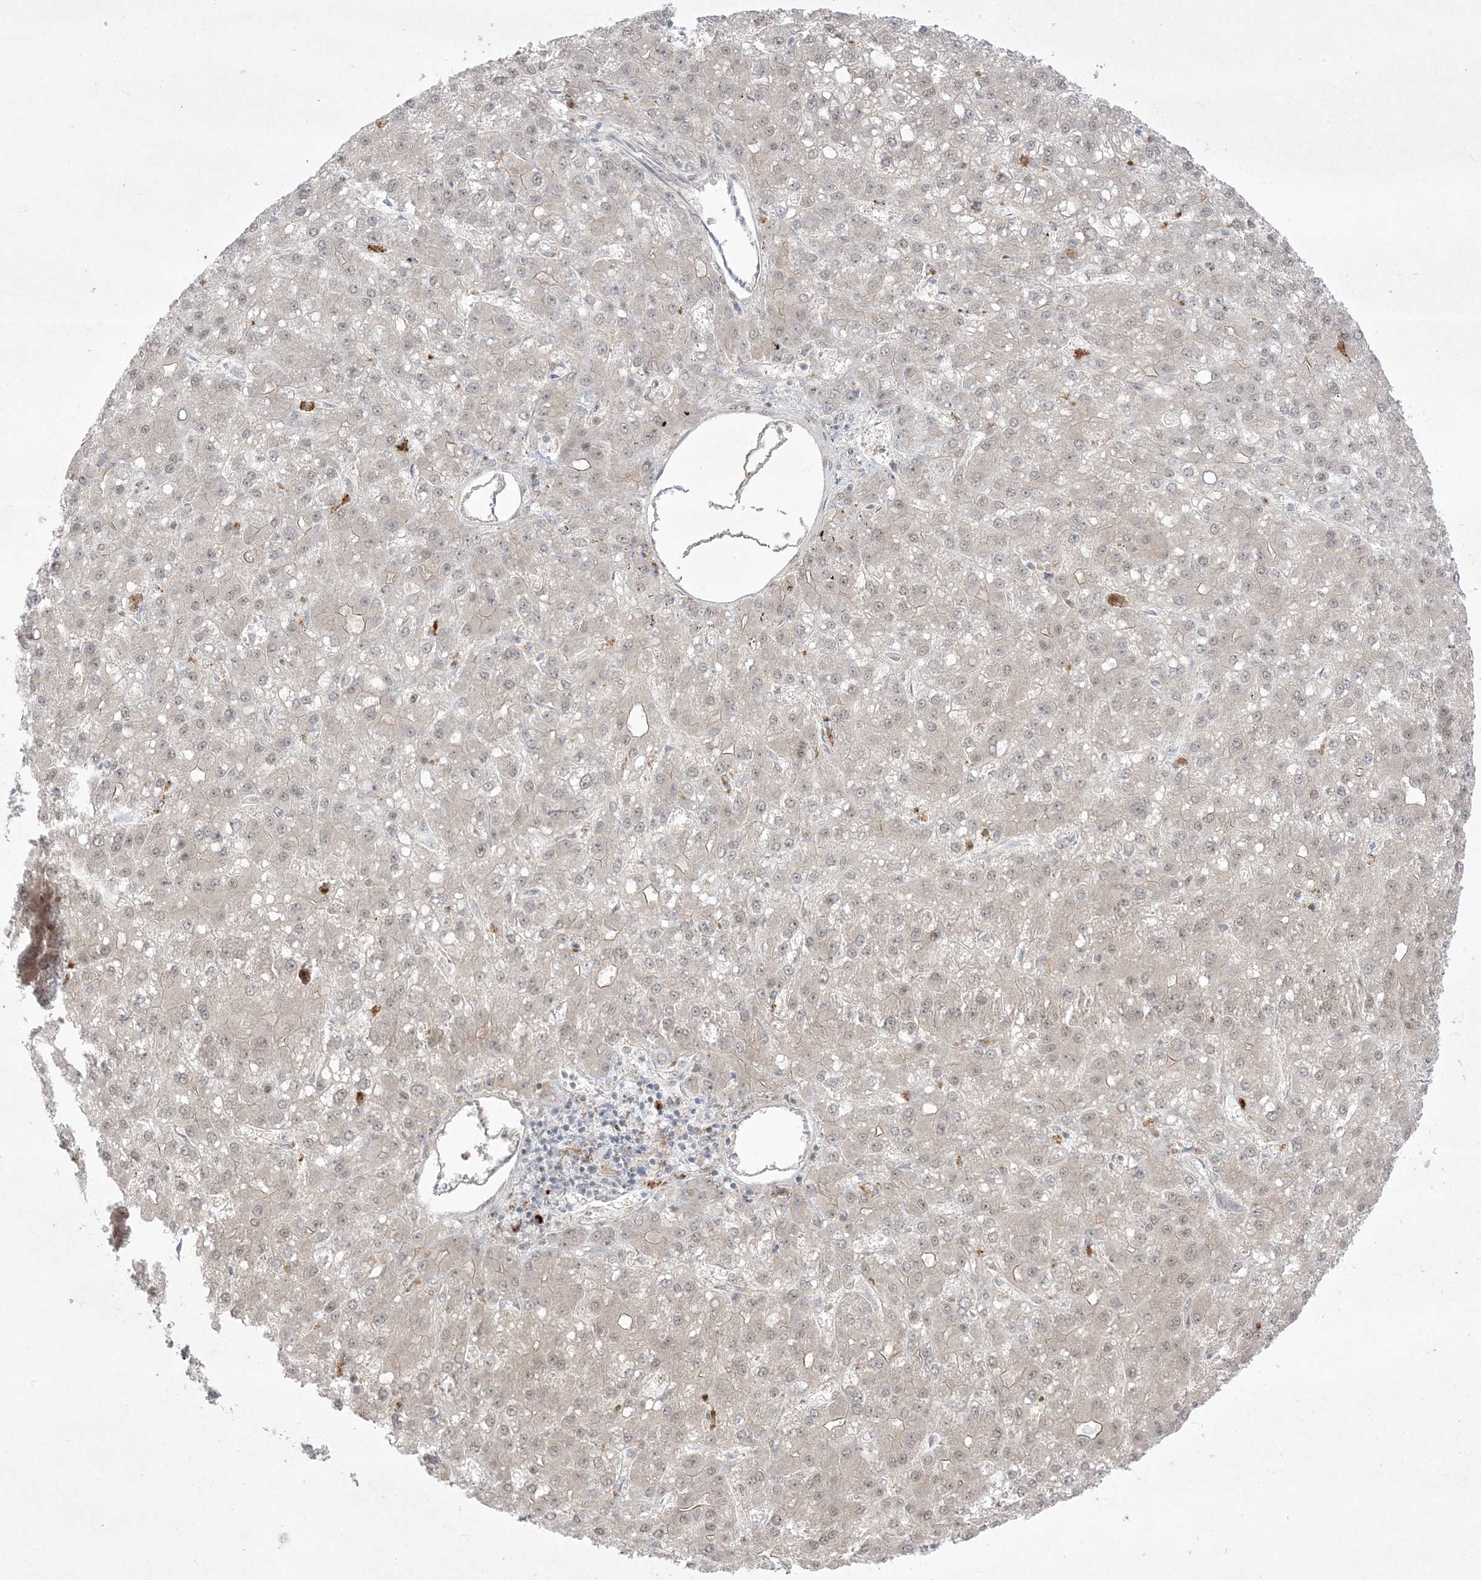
{"staining": {"intensity": "weak", "quantity": "<25%", "location": "nuclear"}, "tissue": "liver cancer", "cell_type": "Tumor cells", "image_type": "cancer", "snomed": [{"axis": "morphology", "description": "Carcinoma, Hepatocellular, NOS"}, {"axis": "topography", "description": "Liver"}], "caption": "A high-resolution histopathology image shows immunohistochemistry staining of hepatocellular carcinoma (liver), which displays no significant expression in tumor cells. (DAB (3,3'-diaminobenzidine) immunohistochemistry (IHC) visualized using brightfield microscopy, high magnification).", "gene": "PTK6", "patient": {"sex": "male", "age": 67}}